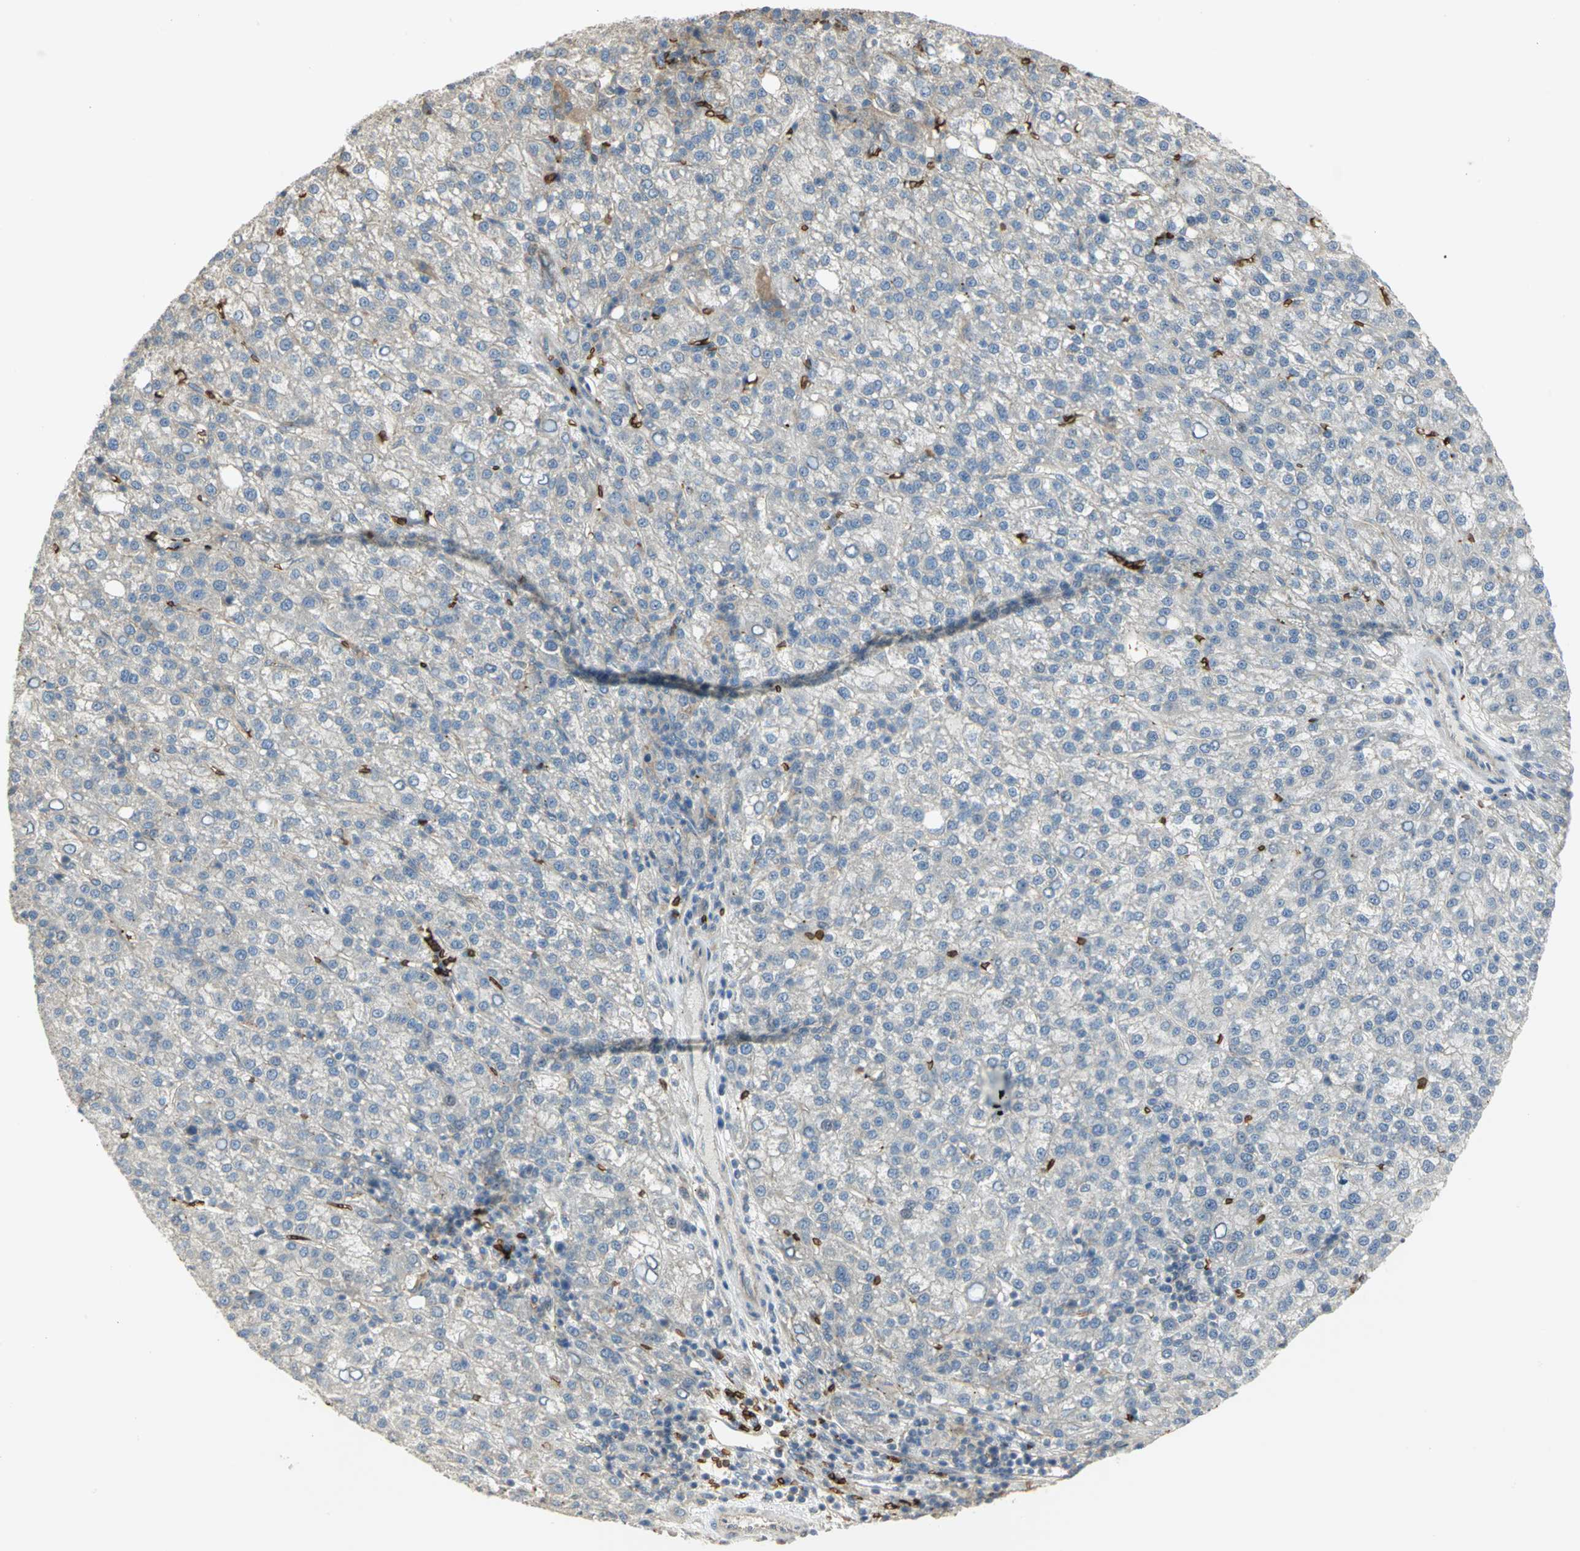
{"staining": {"intensity": "negative", "quantity": "none", "location": "none"}, "tissue": "liver cancer", "cell_type": "Tumor cells", "image_type": "cancer", "snomed": [{"axis": "morphology", "description": "Carcinoma, Hepatocellular, NOS"}, {"axis": "topography", "description": "Liver"}], "caption": "The photomicrograph shows no staining of tumor cells in liver cancer.", "gene": "ANK1", "patient": {"sex": "female", "age": 58}}